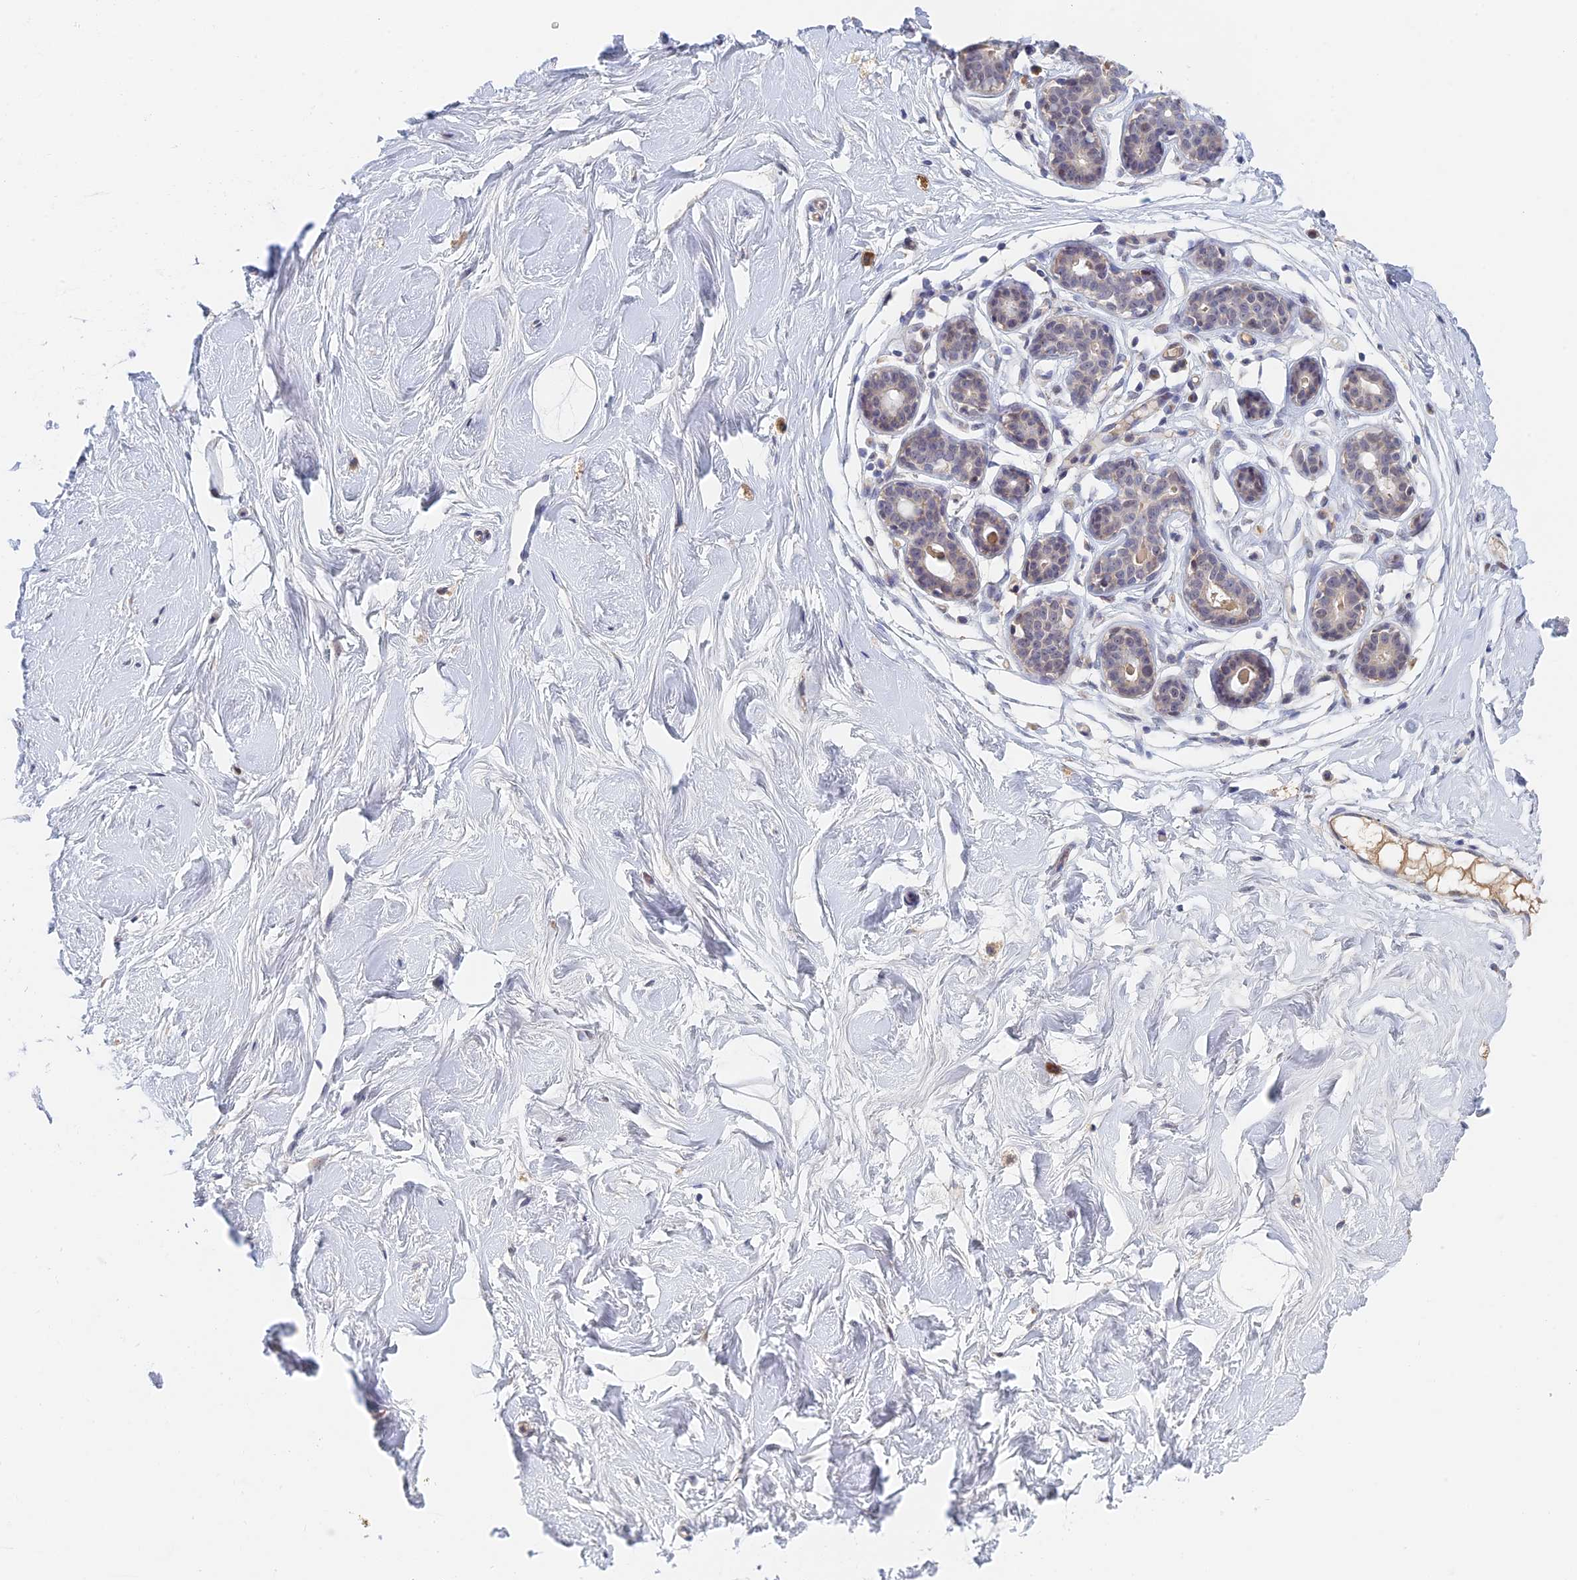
{"staining": {"intensity": "negative", "quantity": "none", "location": "none"}, "tissue": "breast", "cell_type": "Adipocytes", "image_type": "normal", "snomed": [{"axis": "morphology", "description": "Normal tissue, NOS"}, {"axis": "morphology", "description": "Adenoma, NOS"}, {"axis": "topography", "description": "Breast"}], "caption": "There is no significant staining in adipocytes of breast. (Immunohistochemistry, brightfield microscopy, high magnification).", "gene": "ZUP1", "patient": {"sex": "female", "age": 23}}